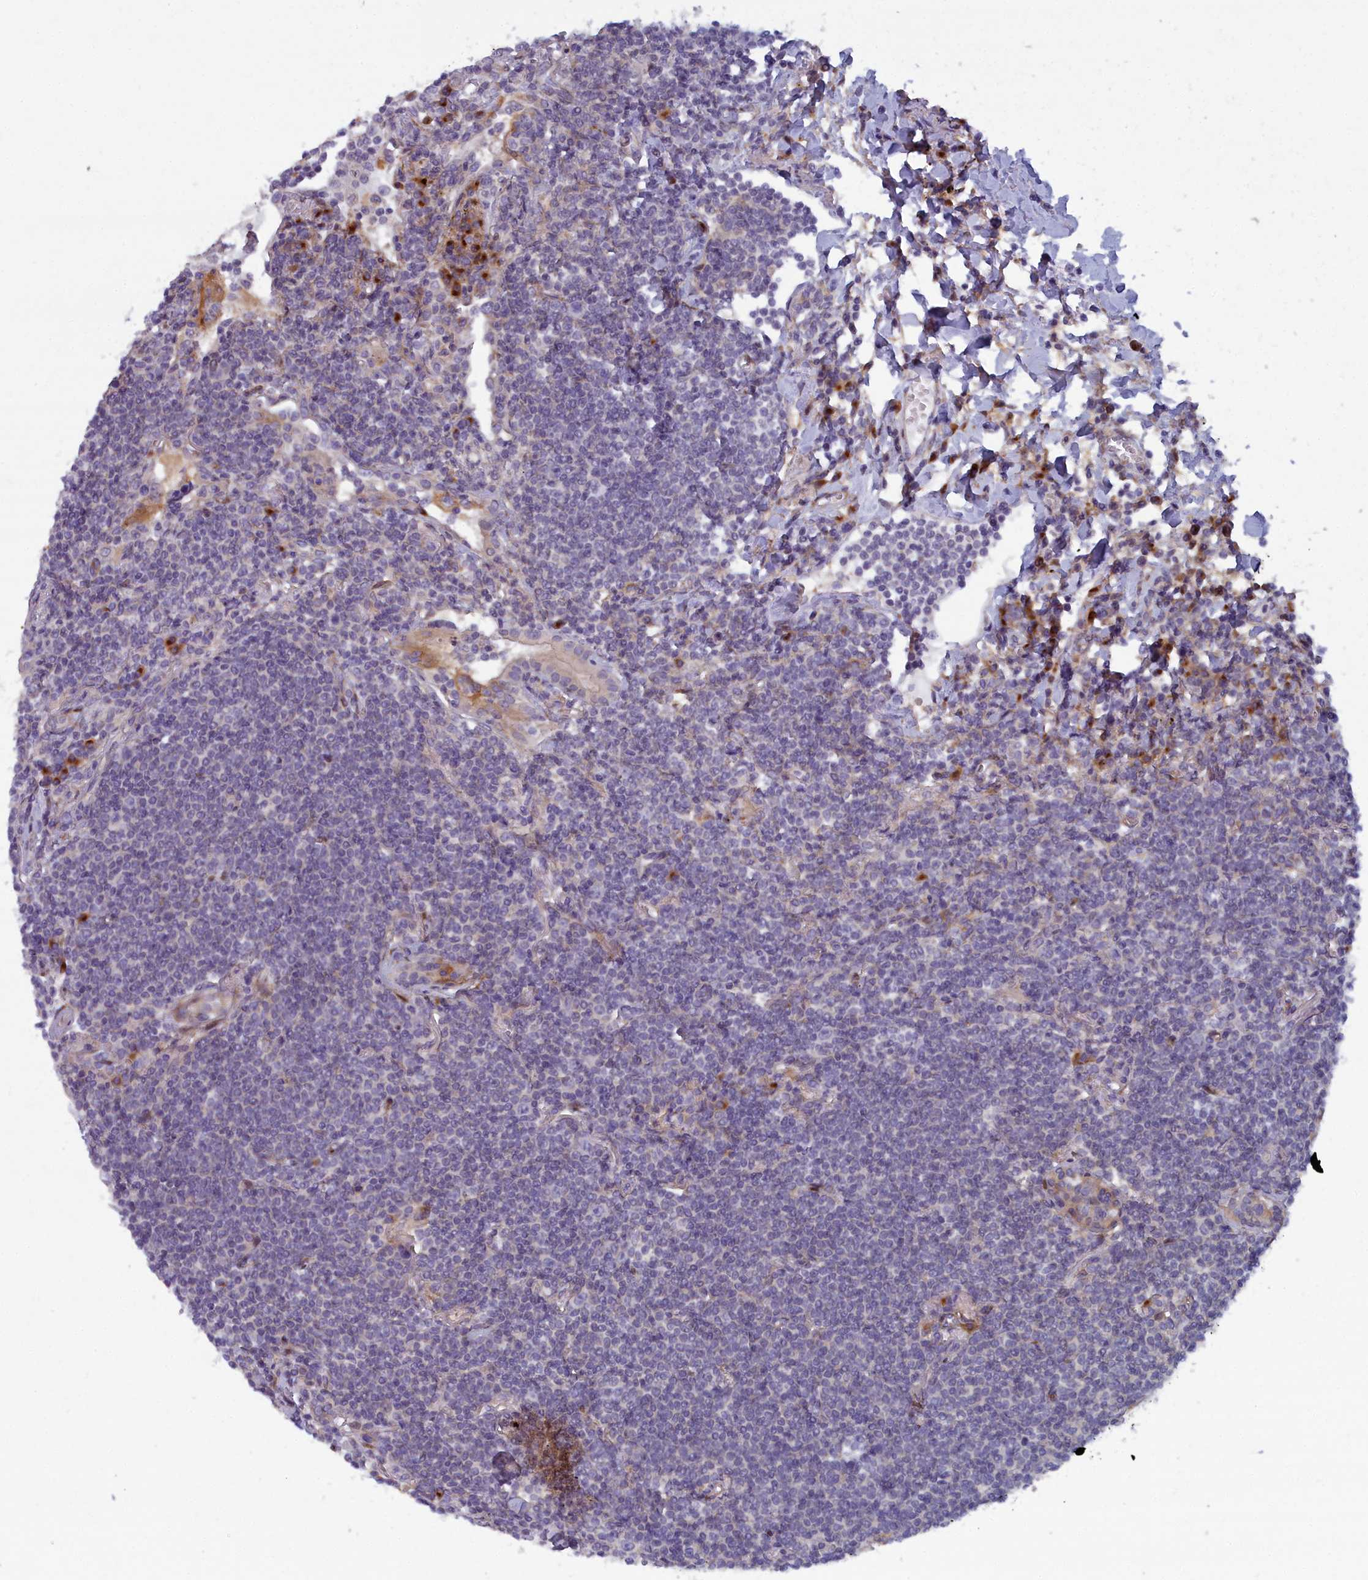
{"staining": {"intensity": "negative", "quantity": "none", "location": "none"}, "tissue": "lymphoma", "cell_type": "Tumor cells", "image_type": "cancer", "snomed": [{"axis": "morphology", "description": "Malignant lymphoma, non-Hodgkin's type, Low grade"}, {"axis": "topography", "description": "Lung"}], "caption": "This is an IHC micrograph of human malignant lymphoma, non-Hodgkin's type (low-grade). There is no positivity in tumor cells.", "gene": "B9D2", "patient": {"sex": "female", "age": 71}}